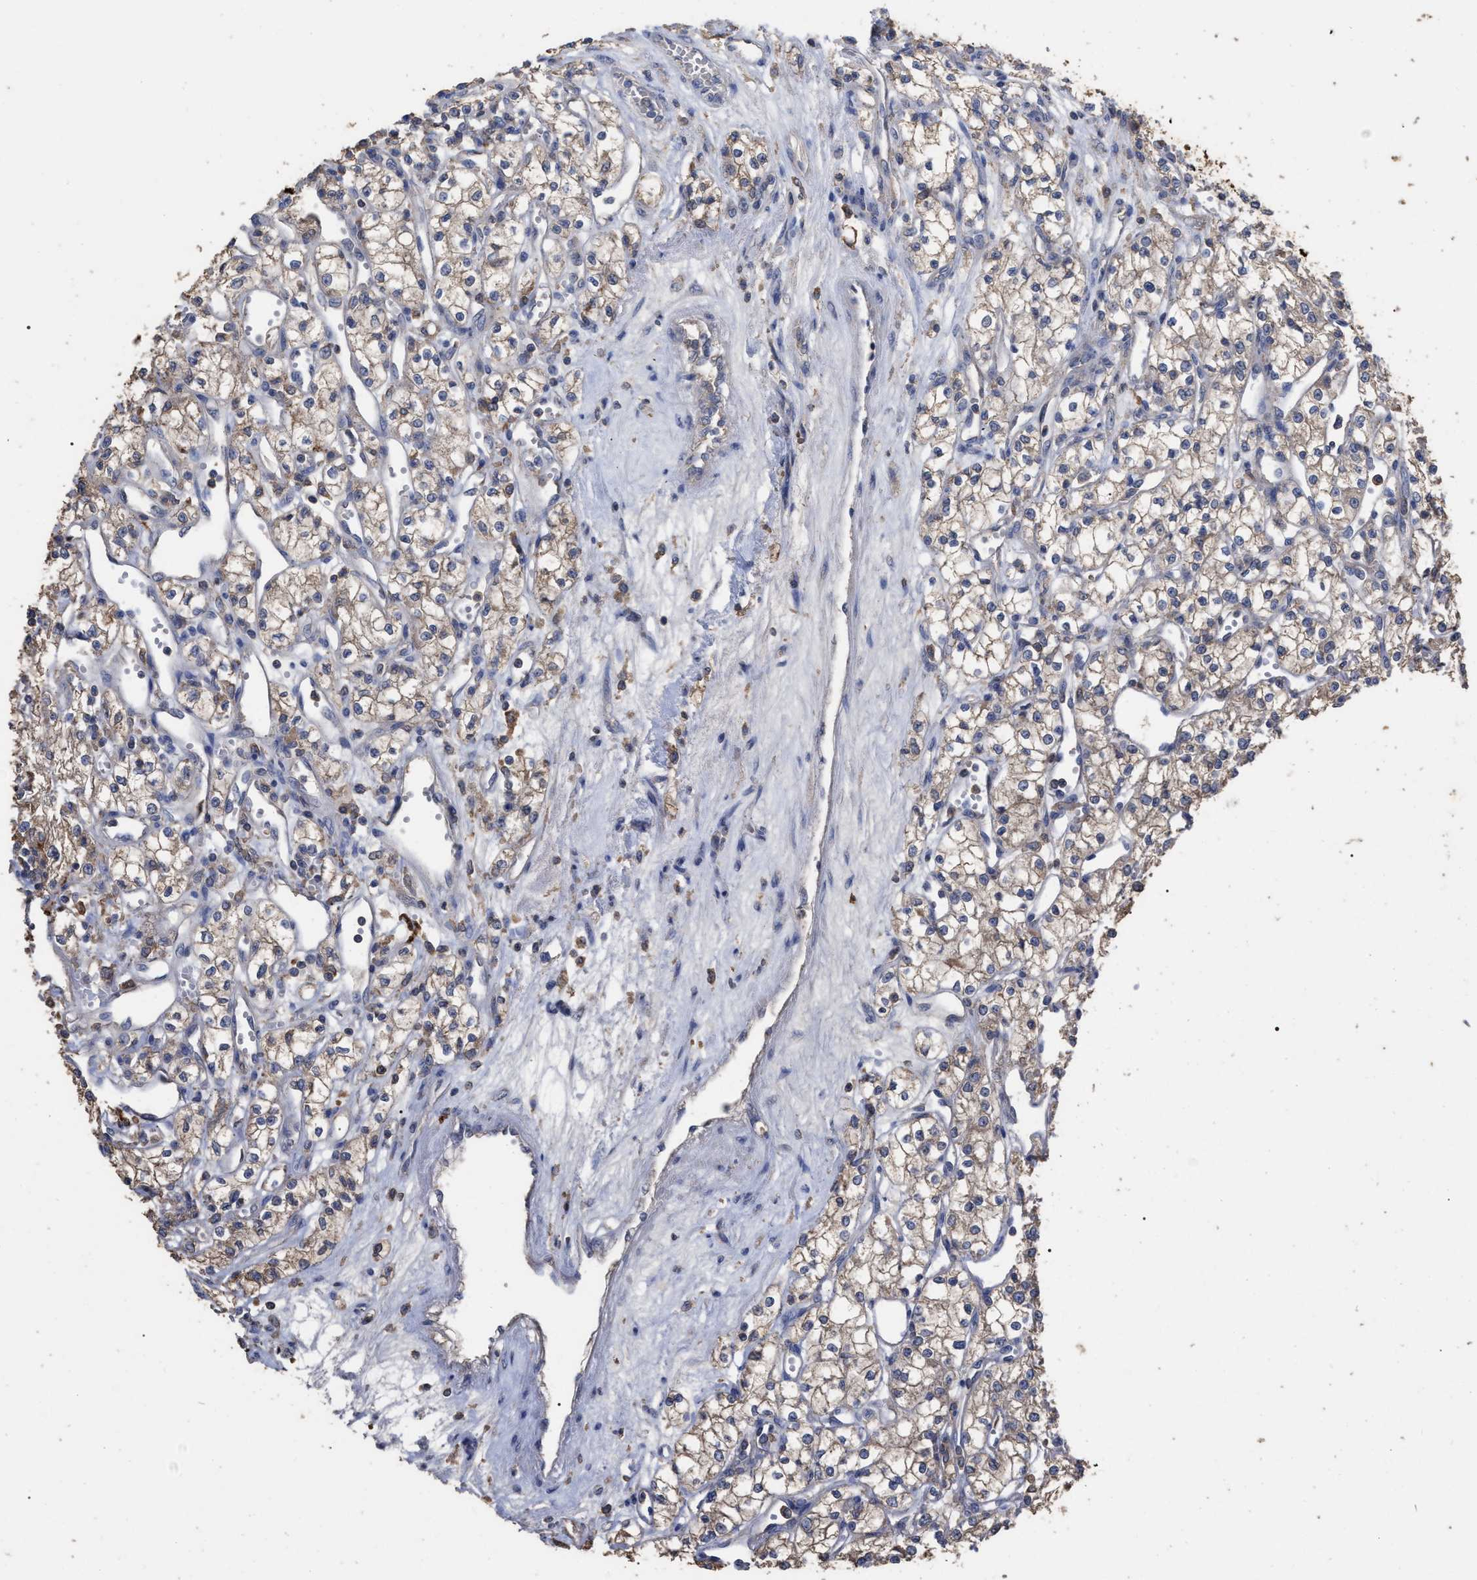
{"staining": {"intensity": "weak", "quantity": ">75%", "location": "cytoplasmic/membranous"}, "tissue": "renal cancer", "cell_type": "Tumor cells", "image_type": "cancer", "snomed": [{"axis": "morphology", "description": "Adenocarcinoma, NOS"}, {"axis": "topography", "description": "Kidney"}], "caption": "Brown immunohistochemical staining in human renal adenocarcinoma exhibits weak cytoplasmic/membranous positivity in about >75% of tumor cells. The staining was performed using DAB to visualize the protein expression in brown, while the nuclei were stained in blue with hematoxylin (Magnification: 20x).", "gene": "GPR179", "patient": {"sex": "male", "age": 59}}